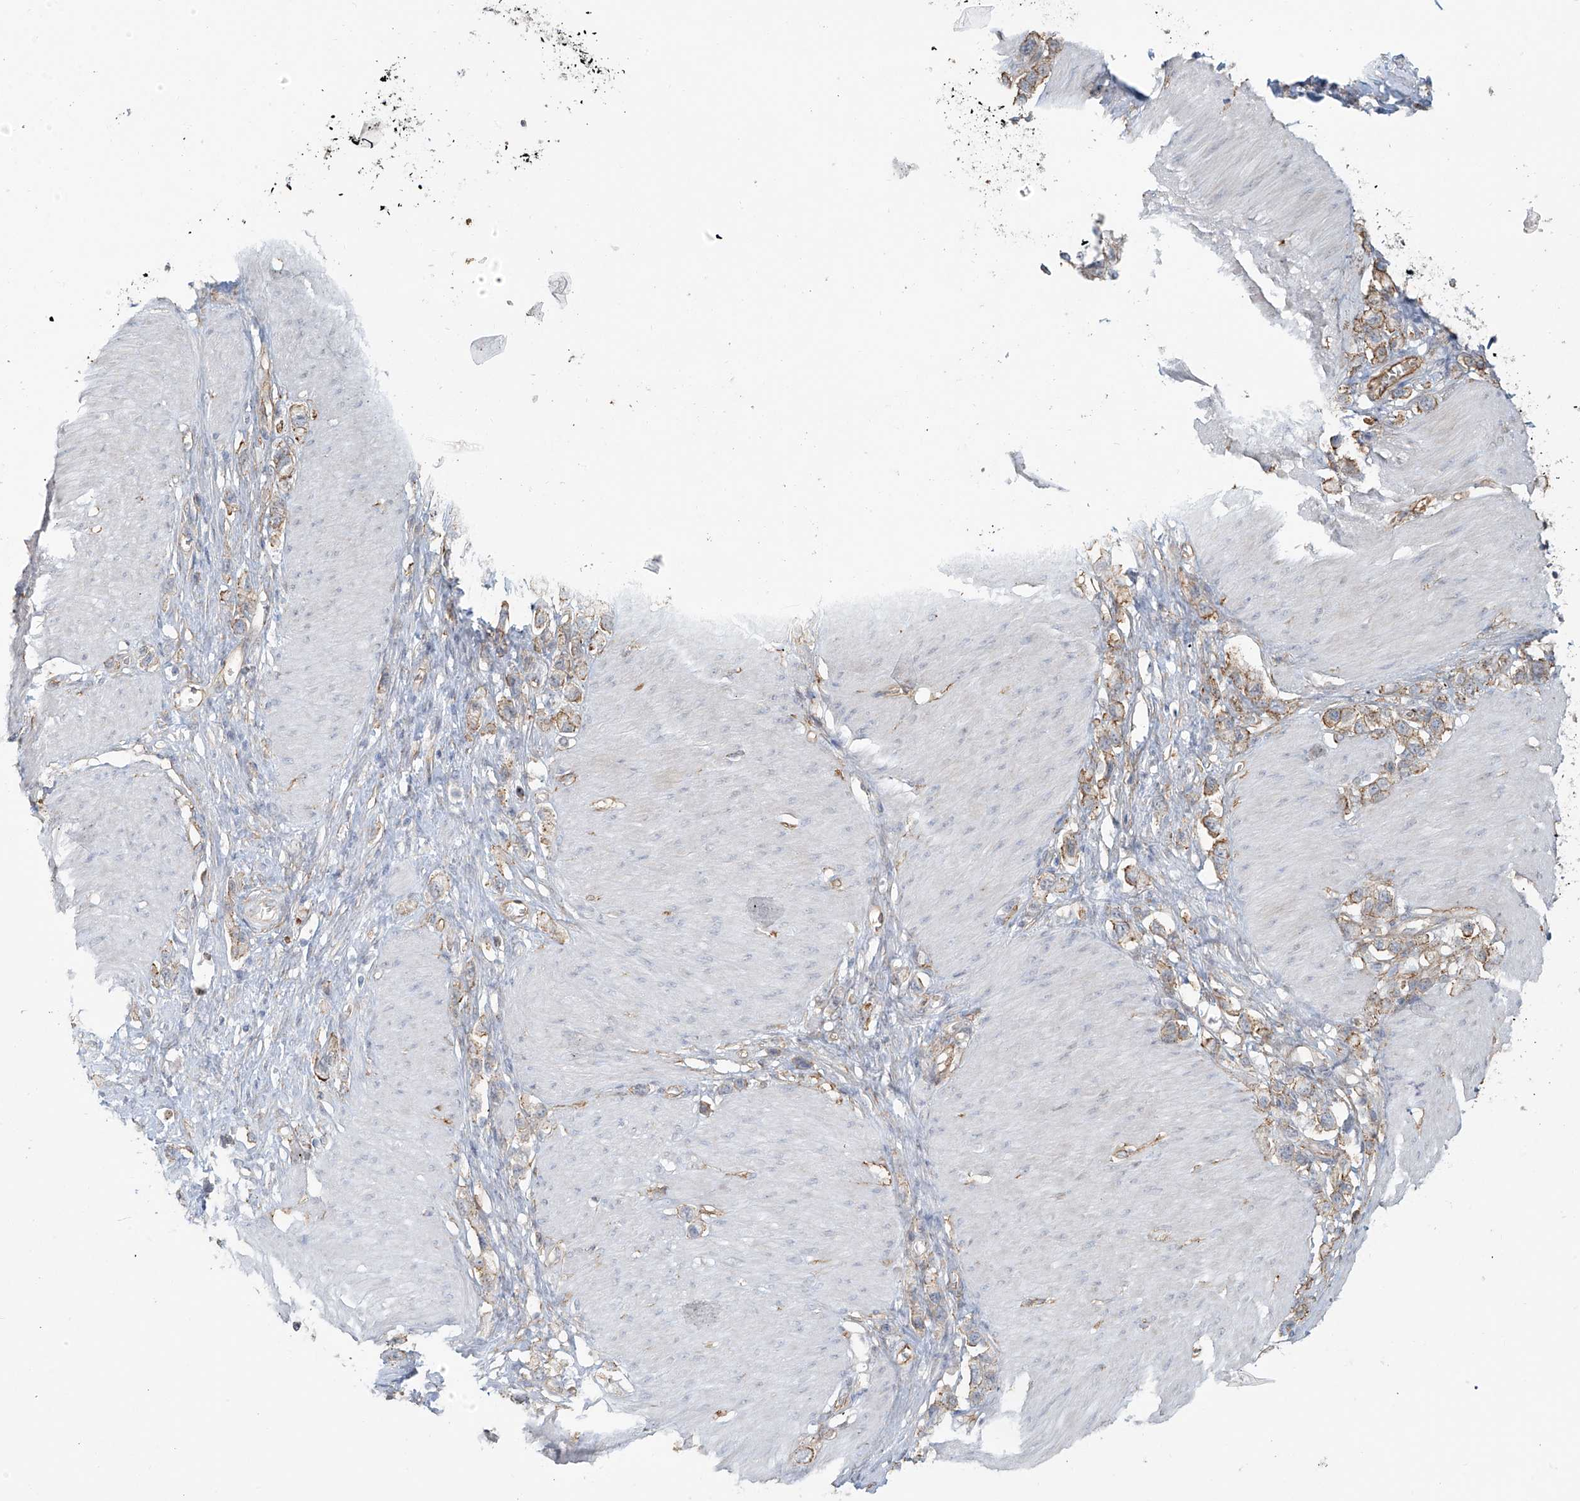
{"staining": {"intensity": "weak", "quantity": "25%-75%", "location": "cytoplasmic/membranous"}, "tissue": "stomach cancer", "cell_type": "Tumor cells", "image_type": "cancer", "snomed": [{"axis": "morphology", "description": "Normal tissue, NOS"}, {"axis": "morphology", "description": "Adenocarcinoma, NOS"}, {"axis": "topography", "description": "Stomach, upper"}, {"axis": "topography", "description": "Stomach"}], "caption": "Human stomach cancer (adenocarcinoma) stained for a protein (brown) shows weak cytoplasmic/membranous positive positivity in about 25%-75% of tumor cells.", "gene": "TUBE1", "patient": {"sex": "female", "age": 65}}